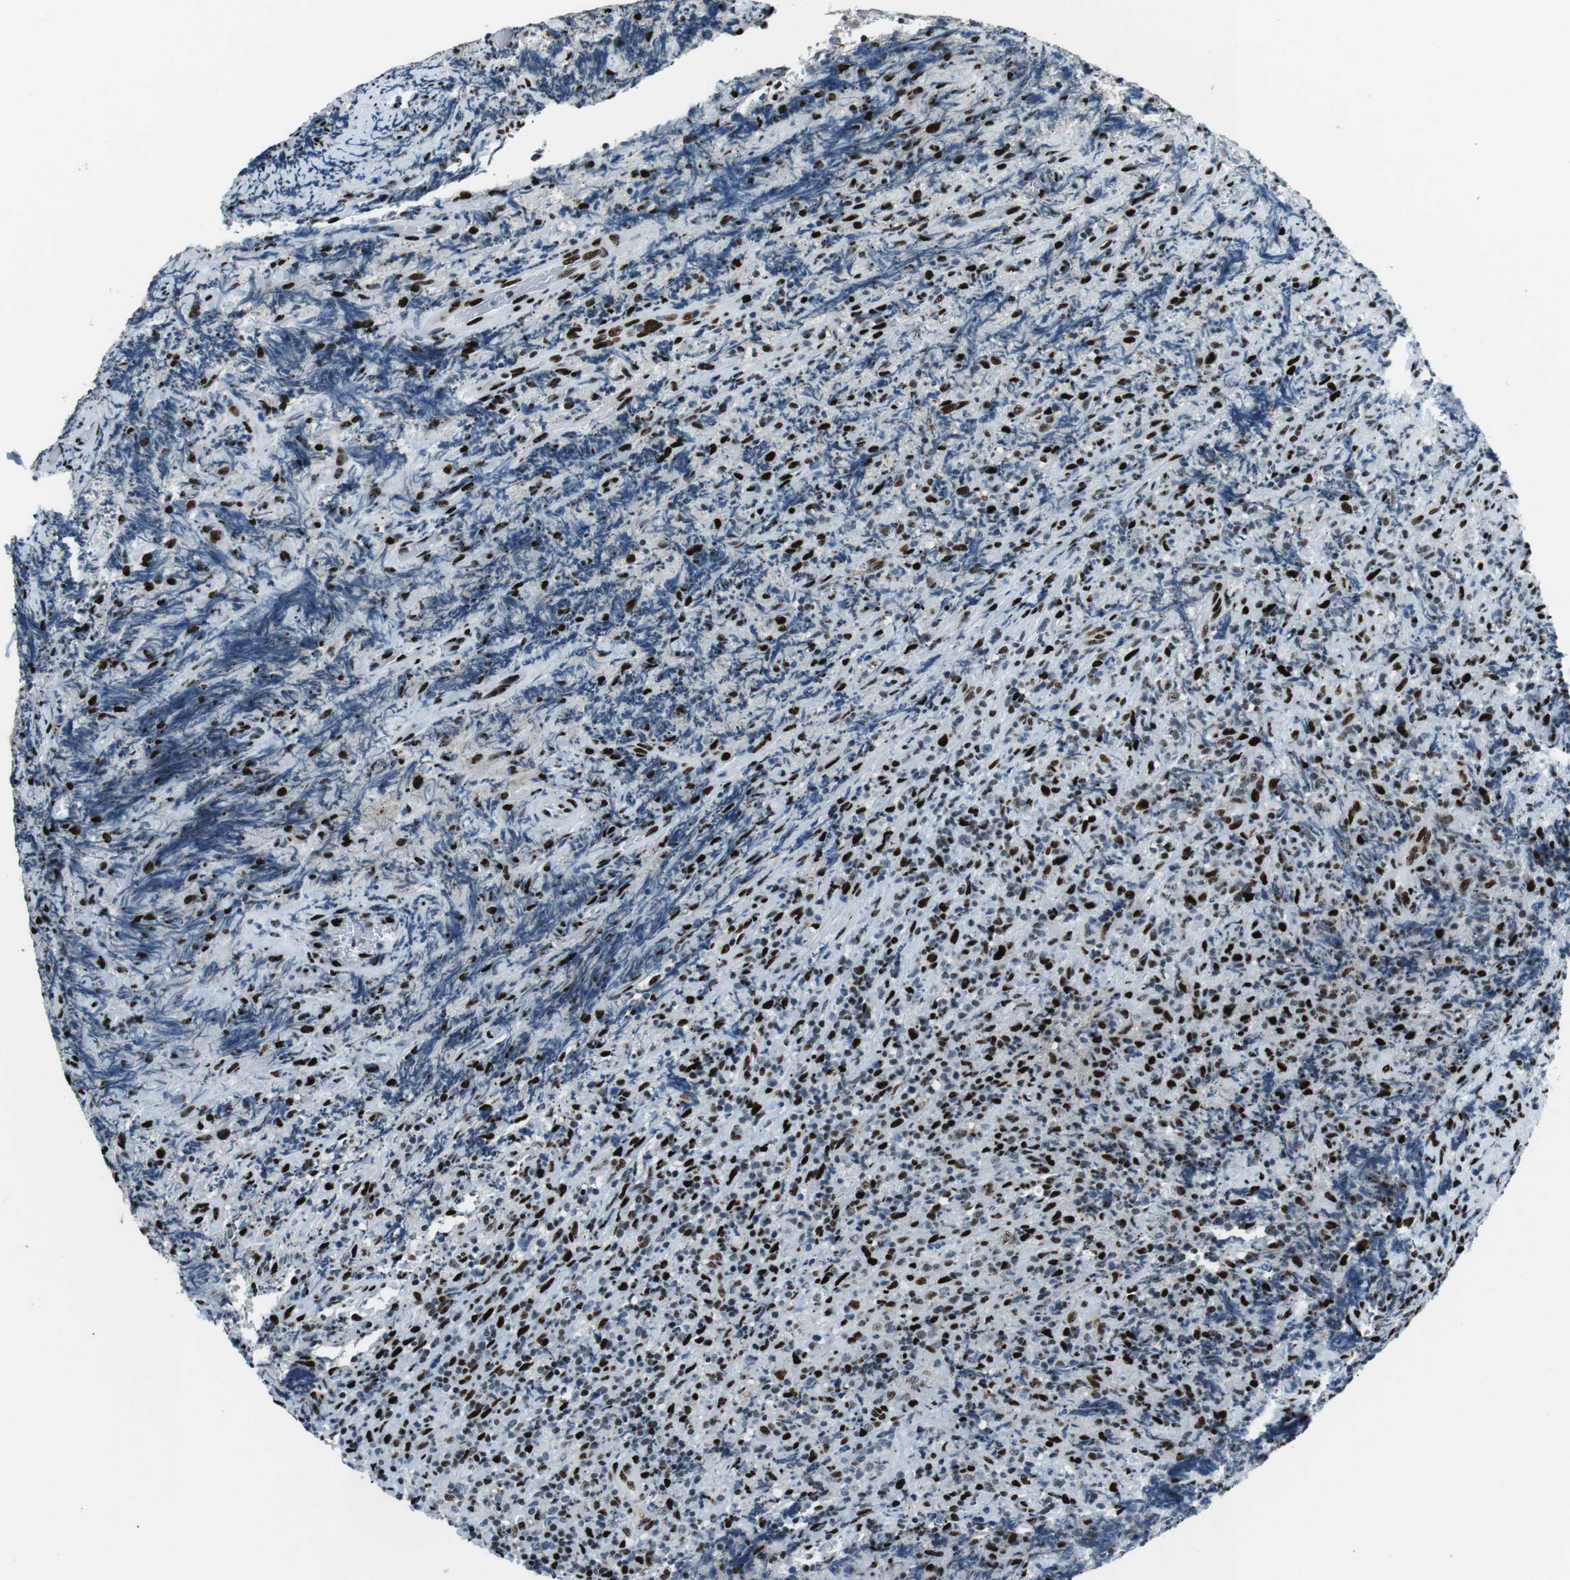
{"staining": {"intensity": "strong", "quantity": ">75%", "location": "nuclear"}, "tissue": "lymphoma", "cell_type": "Tumor cells", "image_type": "cancer", "snomed": [{"axis": "morphology", "description": "Malignant lymphoma, non-Hodgkin's type, High grade"}, {"axis": "topography", "description": "Tonsil"}], "caption": "Protein staining of lymphoma tissue demonstrates strong nuclear positivity in about >75% of tumor cells. (DAB IHC with brightfield microscopy, high magnification).", "gene": "PML", "patient": {"sex": "female", "age": 36}}